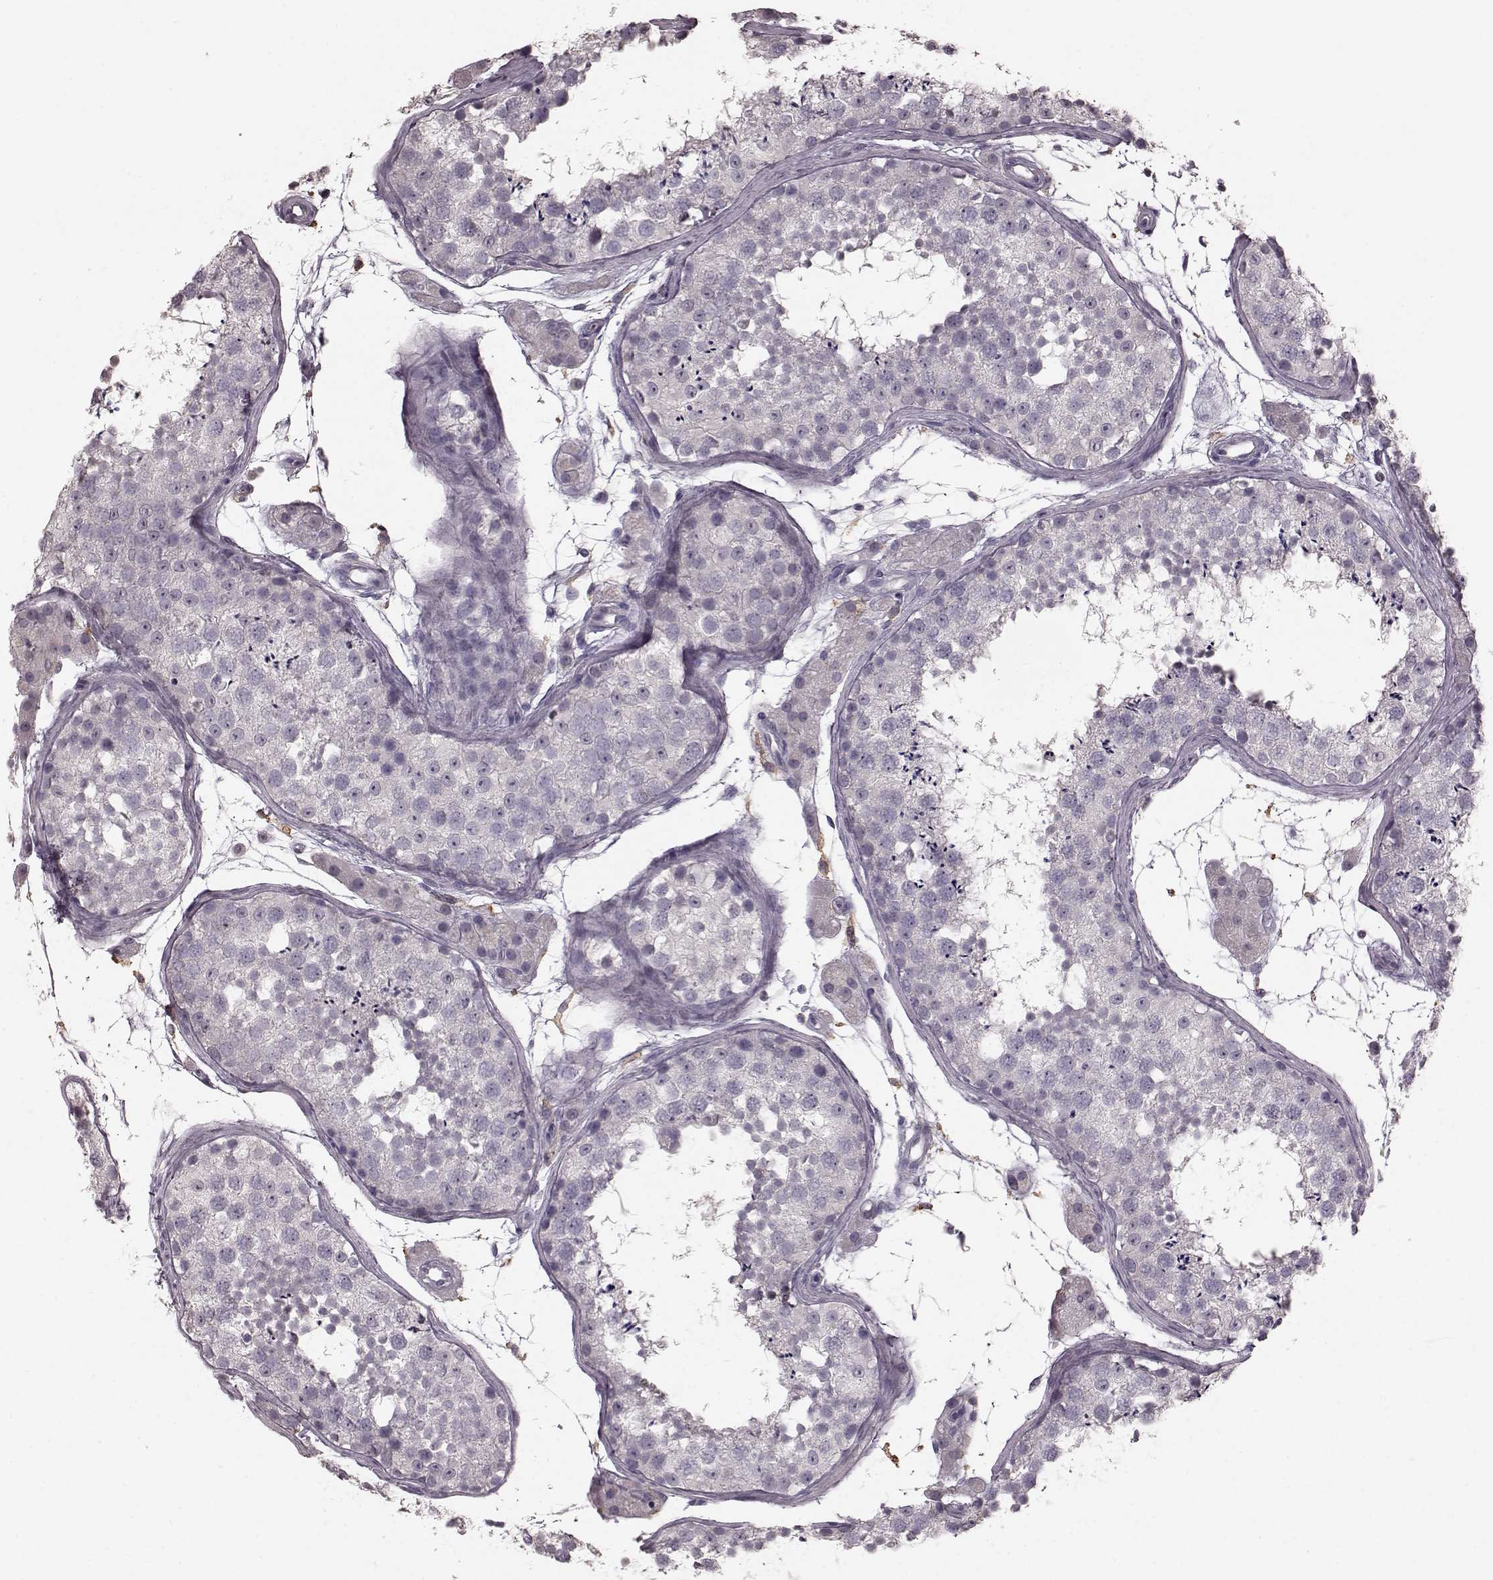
{"staining": {"intensity": "negative", "quantity": "none", "location": "none"}, "tissue": "testis", "cell_type": "Cells in seminiferous ducts", "image_type": "normal", "snomed": [{"axis": "morphology", "description": "Normal tissue, NOS"}, {"axis": "topography", "description": "Testis"}], "caption": "Cells in seminiferous ducts are negative for protein expression in benign human testis. (Brightfield microscopy of DAB IHC at high magnification).", "gene": "CD28", "patient": {"sex": "male", "age": 41}}